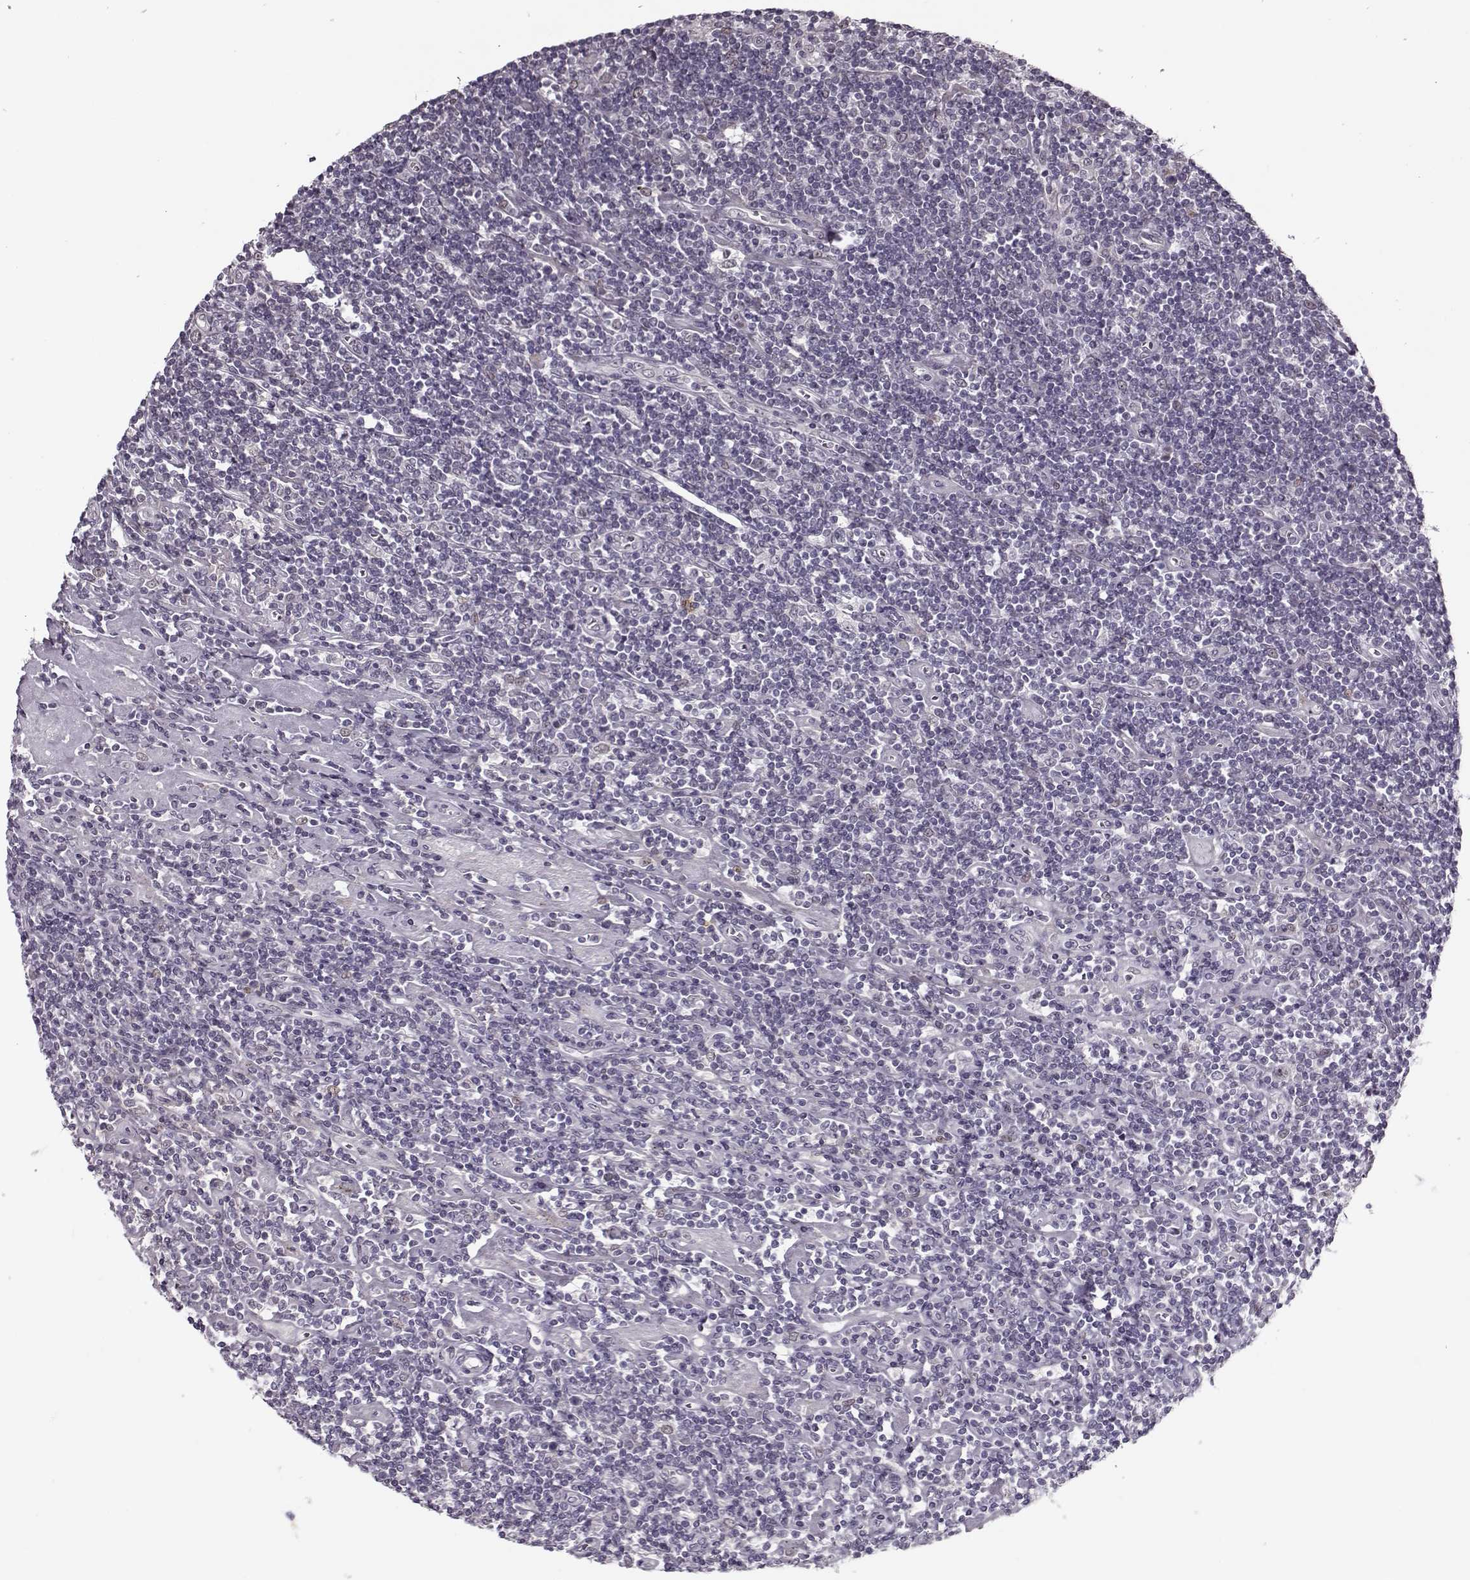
{"staining": {"intensity": "negative", "quantity": "none", "location": "none"}, "tissue": "lymphoma", "cell_type": "Tumor cells", "image_type": "cancer", "snomed": [{"axis": "morphology", "description": "Hodgkin's disease, NOS"}, {"axis": "topography", "description": "Lymph node"}], "caption": "High magnification brightfield microscopy of lymphoma stained with DAB (brown) and counterstained with hematoxylin (blue): tumor cells show no significant positivity.", "gene": "DNAI3", "patient": {"sex": "male", "age": 40}}